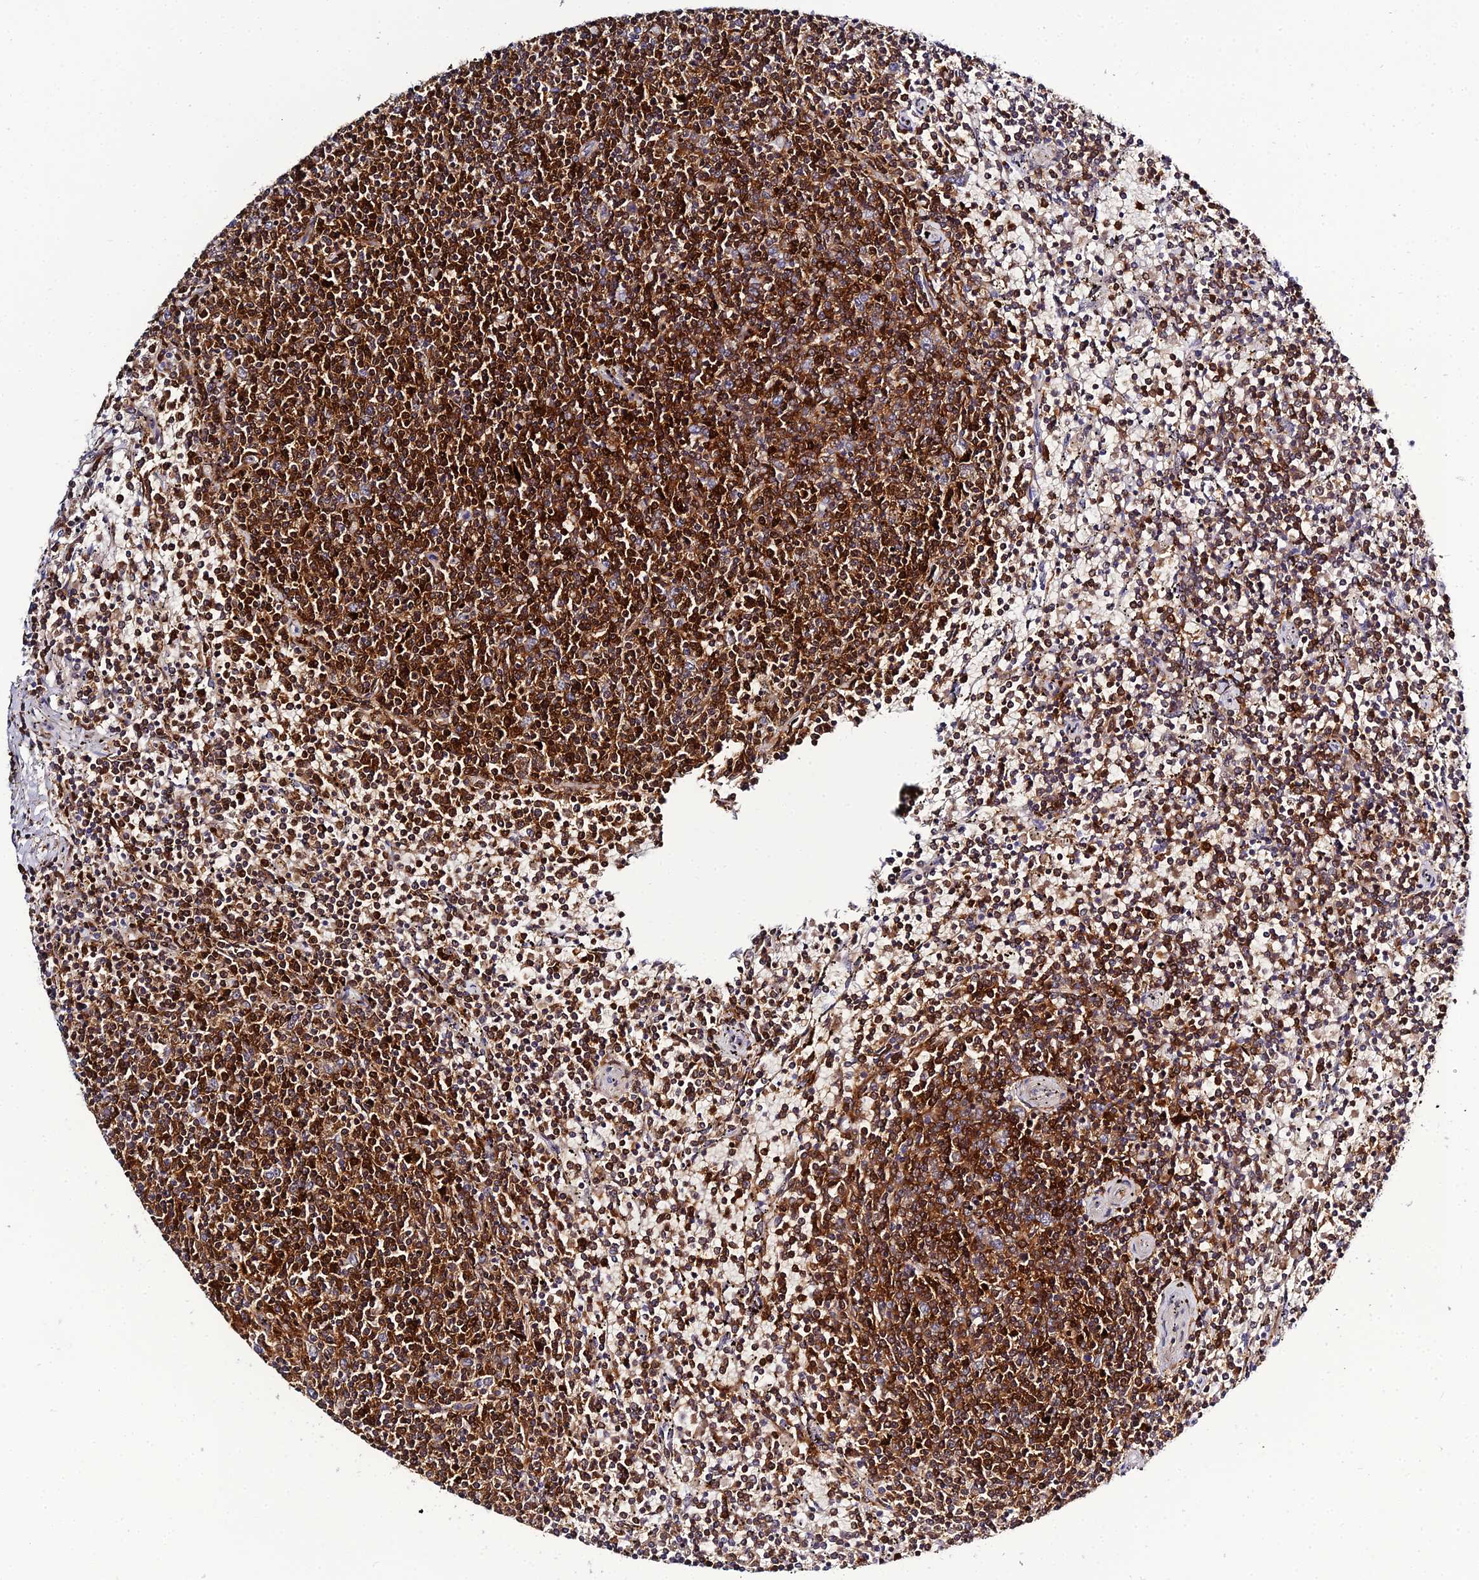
{"staining": {"intensity": "strong", "quantity": ">75%", "location": "cytoplasmic/membranous"}, "tissue": "lymphoma", "cell_type": "Tumor cells", "image_type": "cancer", "snomed": [{"axis": "morphology", "description": "Malignant lymphoma, non-Hodgkin's type, Low grade"}, {"axis": "topography", "description": "Spleen"}], "caption": "Lymphoma stained with DAB (3,3'-diaminobenzidine) IHC exhibits high levels of strong cytoplasmic/membranous positivity in approximately >75% of tumor cells. Immunohistochemistry (ihc) stains the protein in brown and the nuclei are stained blue.", "gene": "IL4I1", "patient": {"sex": "female", "age": 50}}